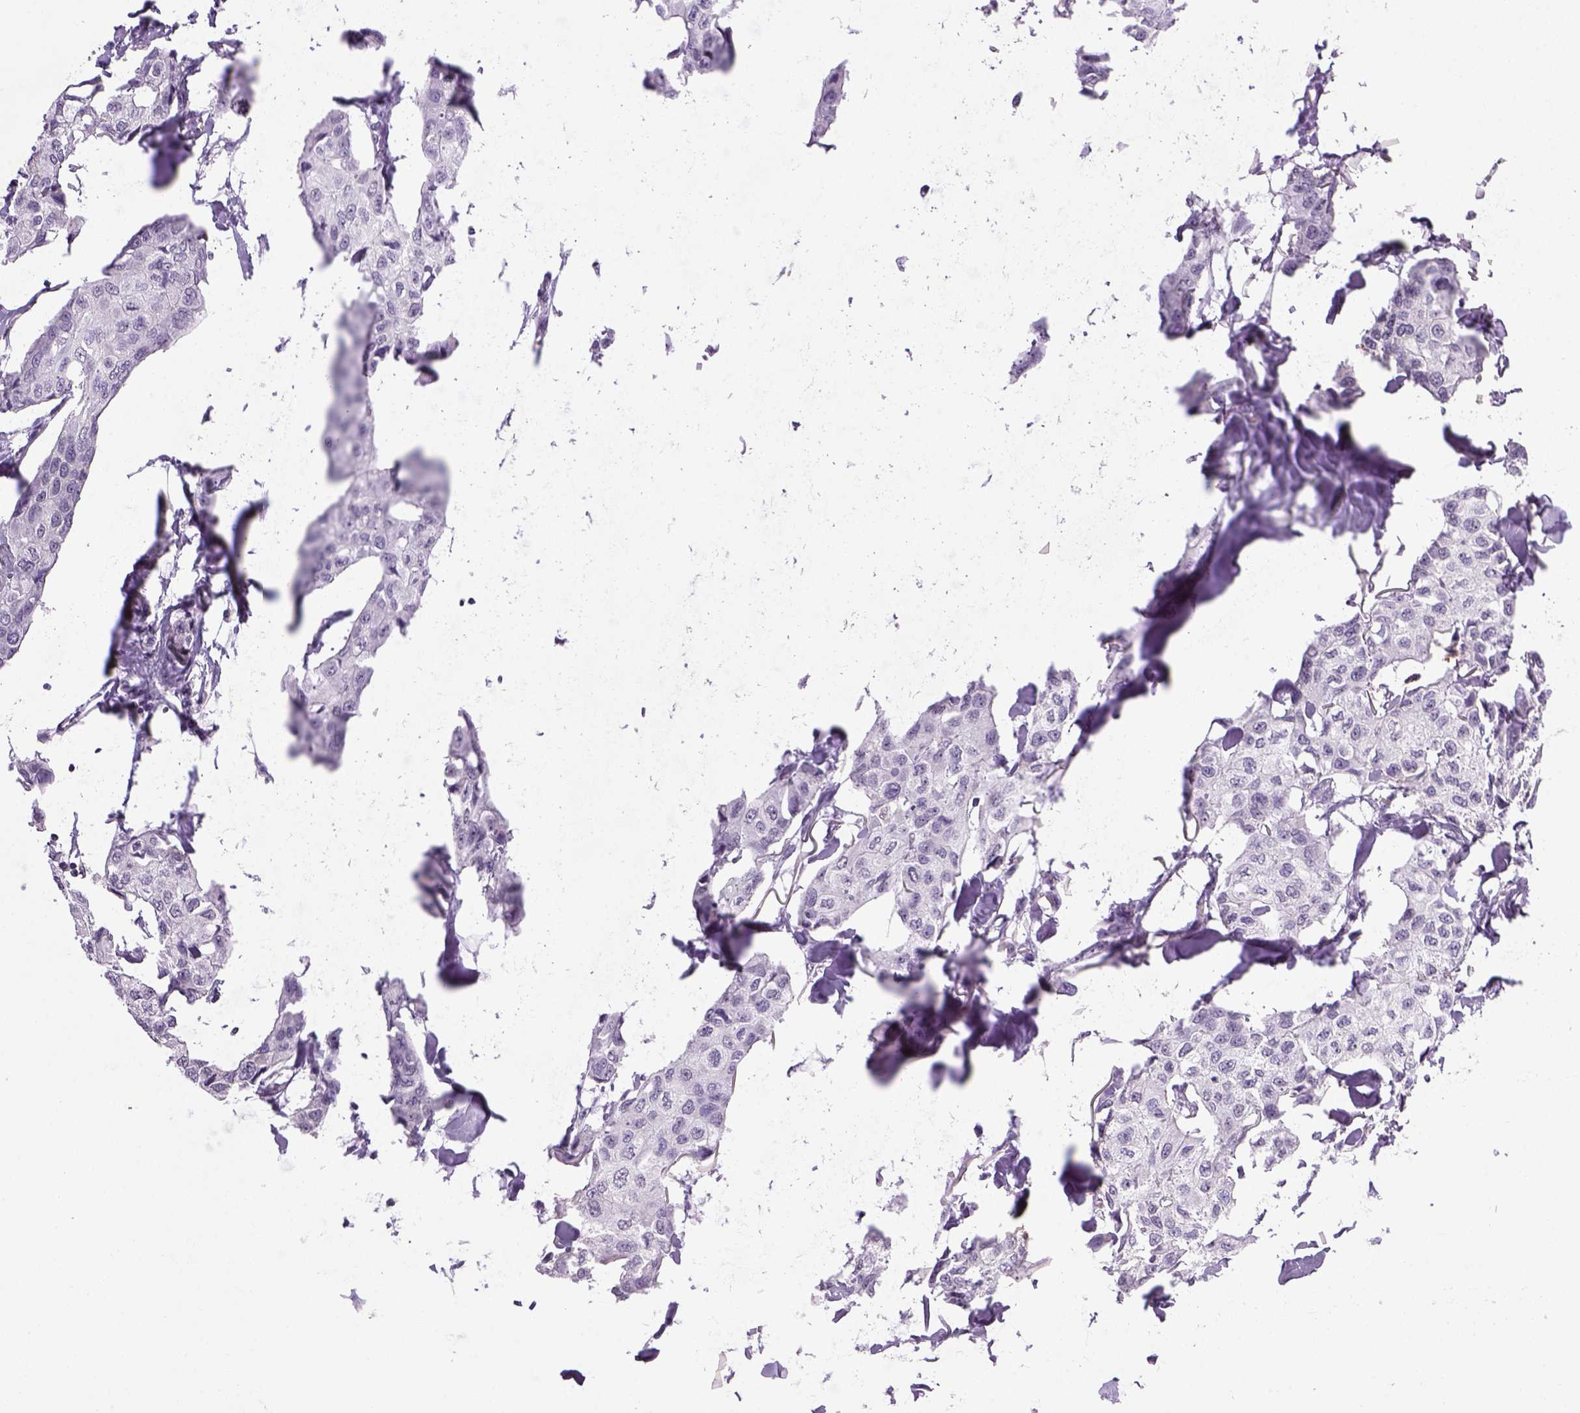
{"staining": {"intensity": "negative", "quantity": "none", "location": "none"}, "tissue": "breast cancer", "cell_type": "Tumor cells", "image_type": "cancer", "snomed": [{"axis": "morphology", "description": "Duct carcinoma"}, {"axis": "topography", "description": "Breast"}], "caption": "There is no significant staining in tumor cells of breast cancer. (Immunohistochemistry (ihc), brightfield microscopy, high magnification).", "gene": "PRRT1", "patient": {"sex": "female", "age": 80}}